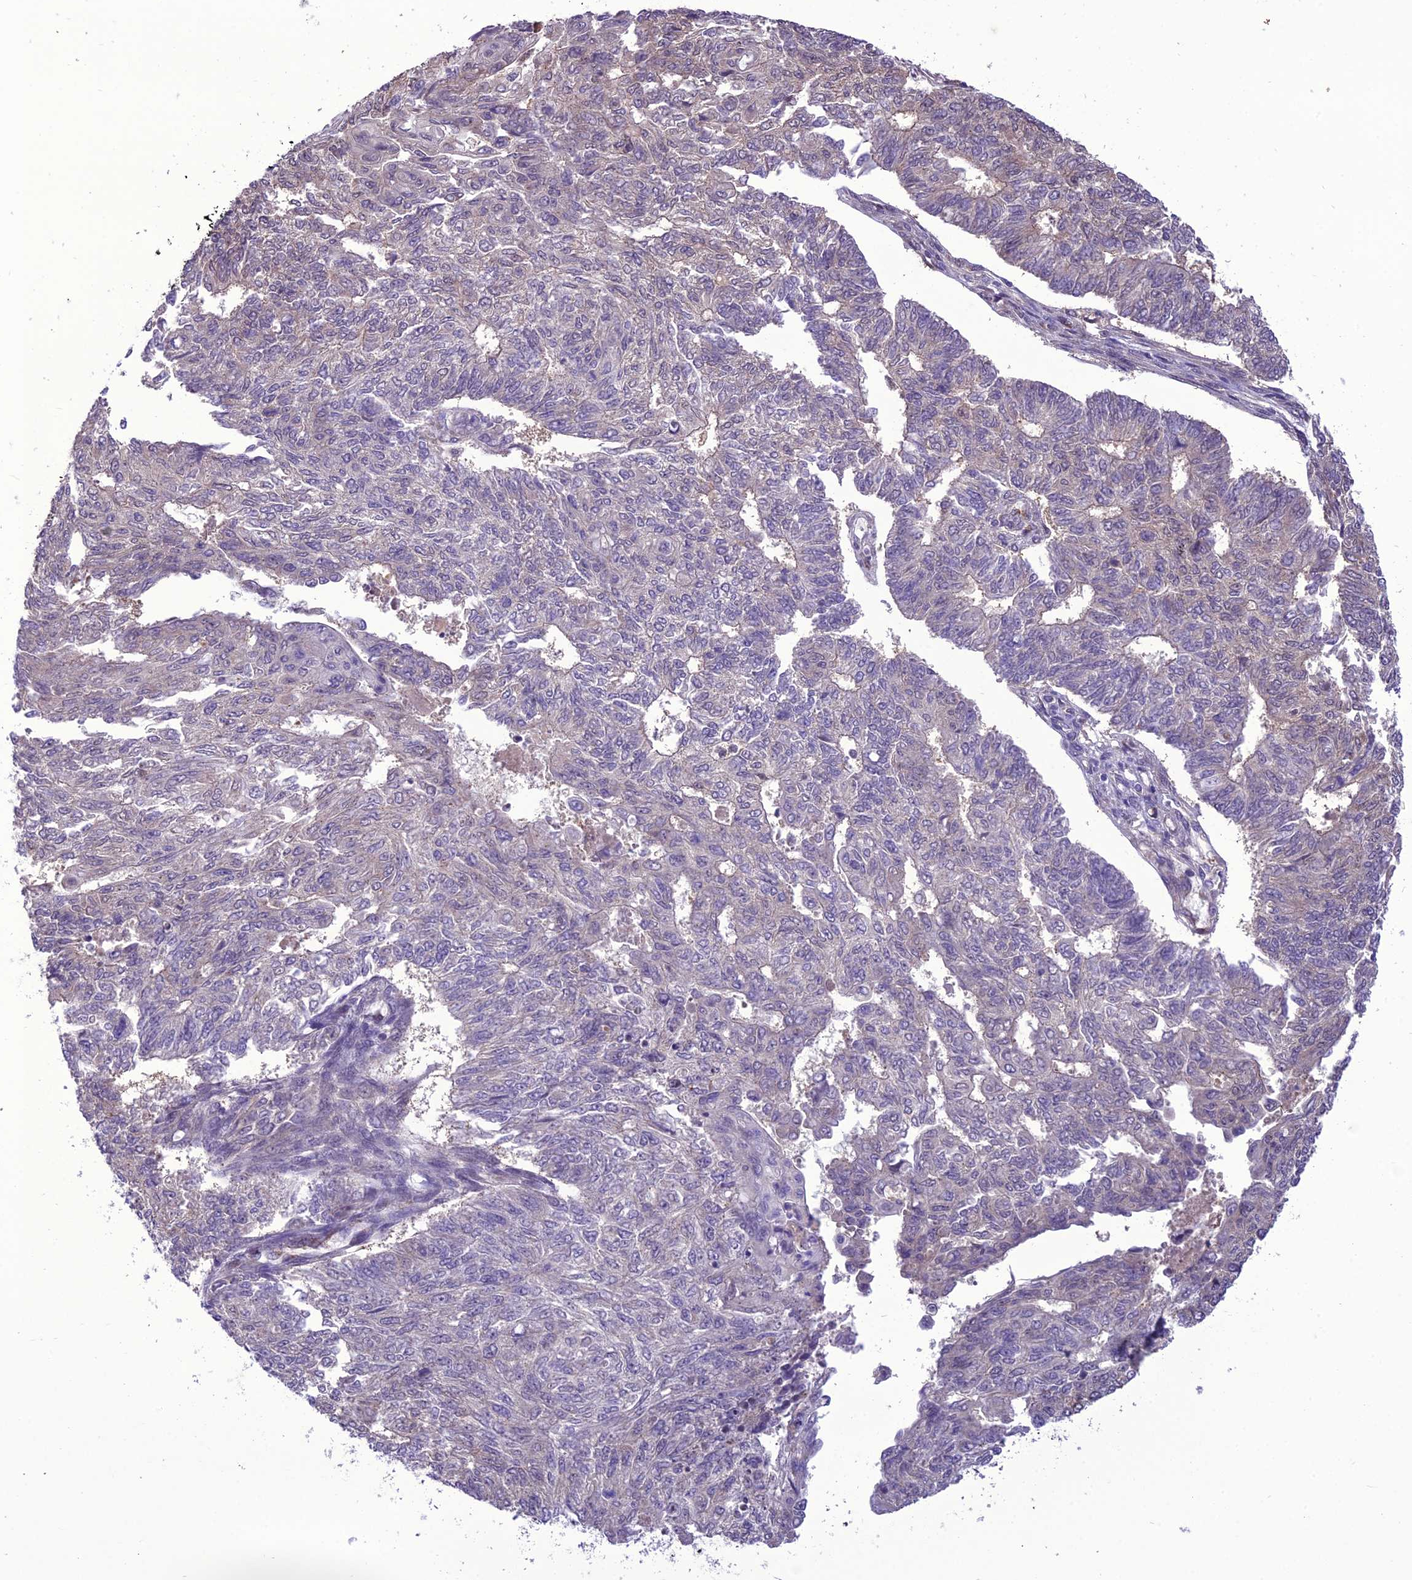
{"staining": {"intensity": "weak", "quantity": "<25%", "location": "cytoplasmic/membranous"}, "tissue": "endometrial cancer", "cell_type": "Tumor cells", "image_type": "cancer", "snomed": [{"axis": "morphology", "description": "Adenocarcinoma, NOS"}, {"axis": "topography", "description": "Endometrium"}], "caption": "High magnification brightfield microscopy of endometrial adenocarcinoma stained with DAB (3,3'-diaminobenzidine) (brown) and counterstained with hematoxylin (blue): tumor cells show no significant staining.", "gene": "BORCS6", "patient": {"sex": "female", "age": 32}}